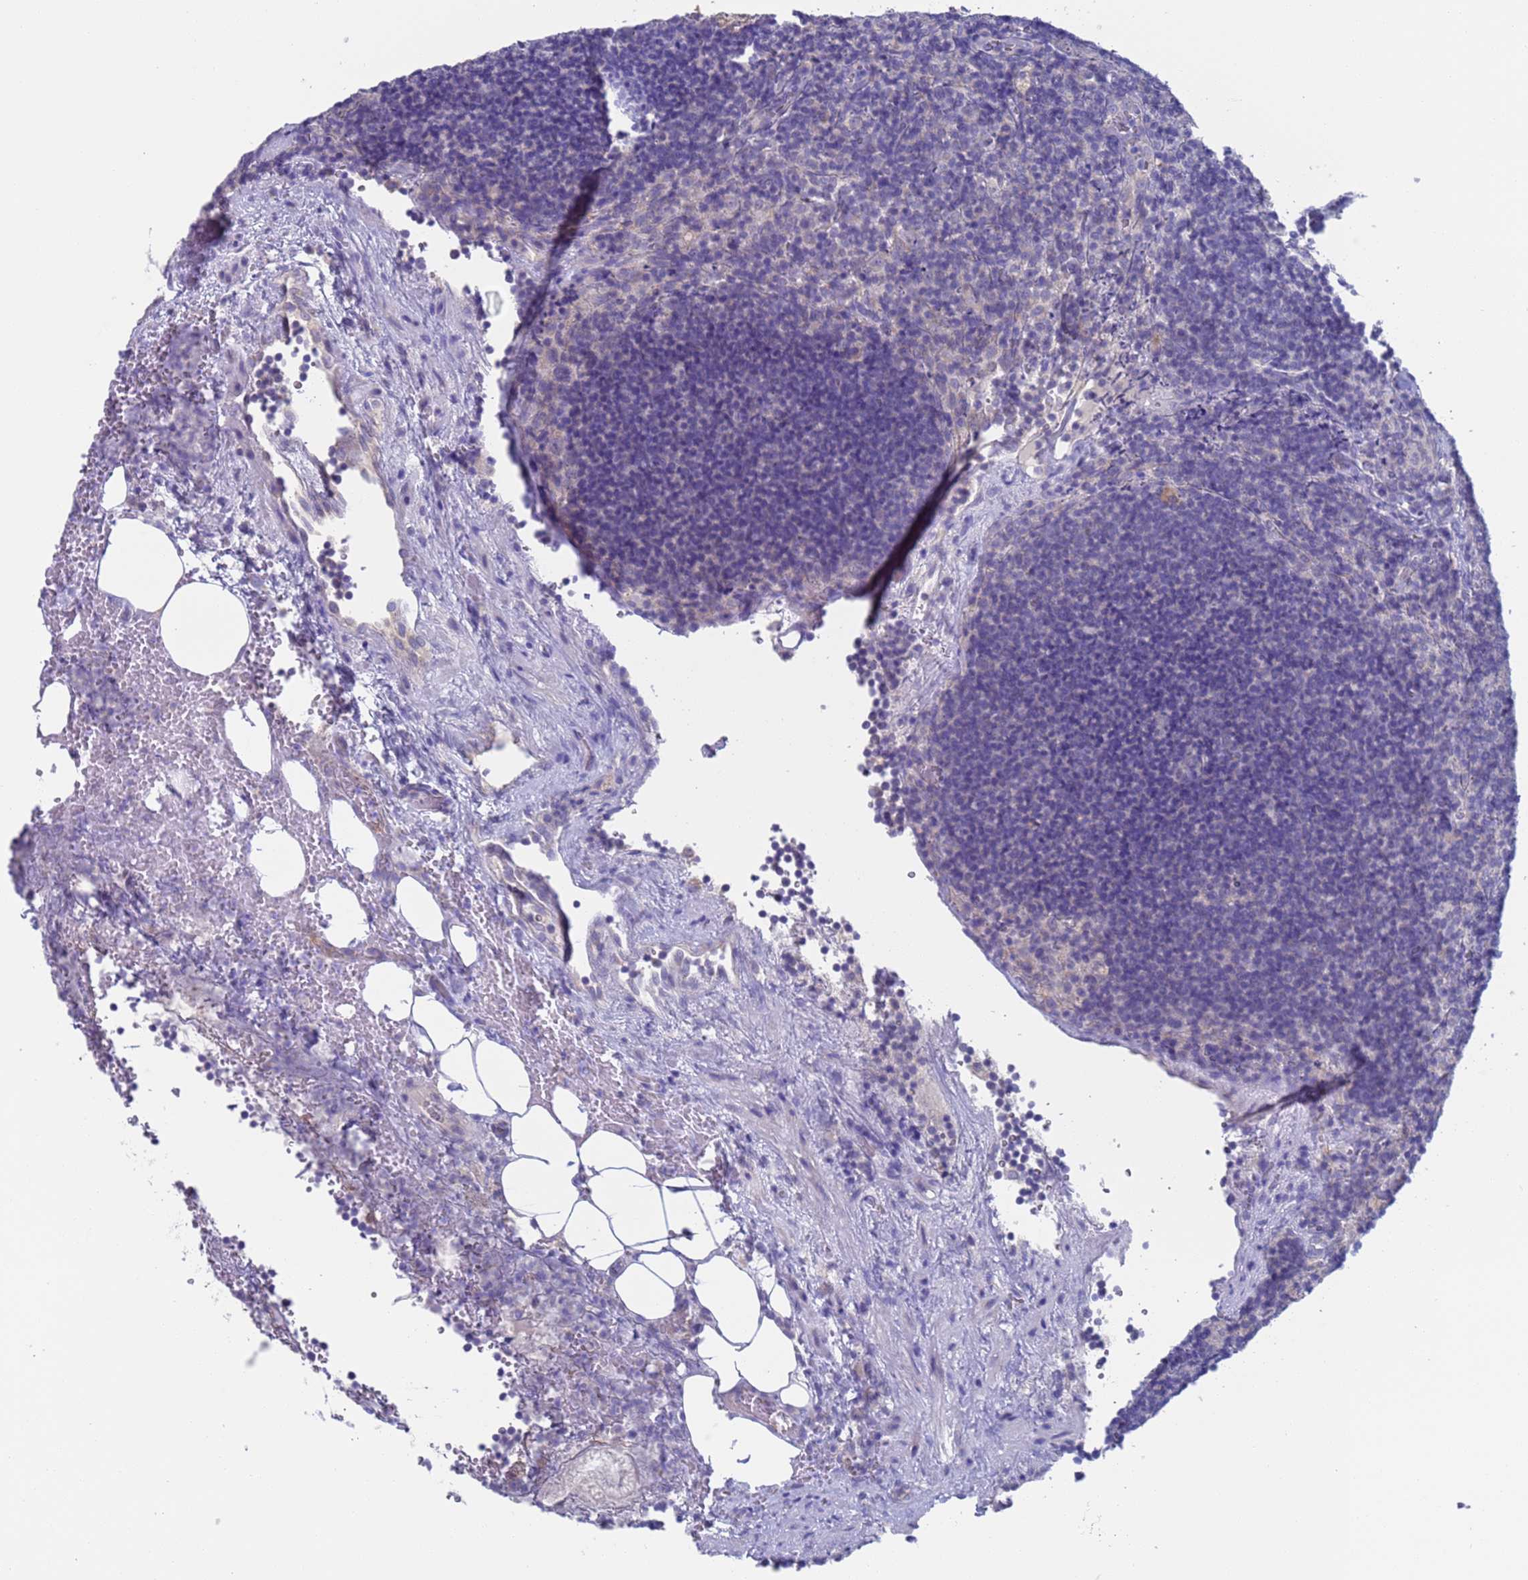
{"staining": {"intensity": "negative", "quantity": "none", "location": "none"}, "tissue": "lymph node", "cell_type": "Non-germinal center cells", "image_type": "normal", "snomed": [{"axis": "morphology", "description": "Normal tissue, NOS"}, {"axis": "topography", "description": "Lymph node"}], "caption": "High magnification brightfield microscopy of unremarkable lymph node stained with DAB (3,3'-diaminobenzidine) (brown) and counterstained with hematoxylin (blue): non-germinal center cells show no significant expression. (DAB immunohistochemistry (IHC) with hematoxylin counter stain).", "gene": "PET117", "patient": {"sex": "male", "age": 69}}